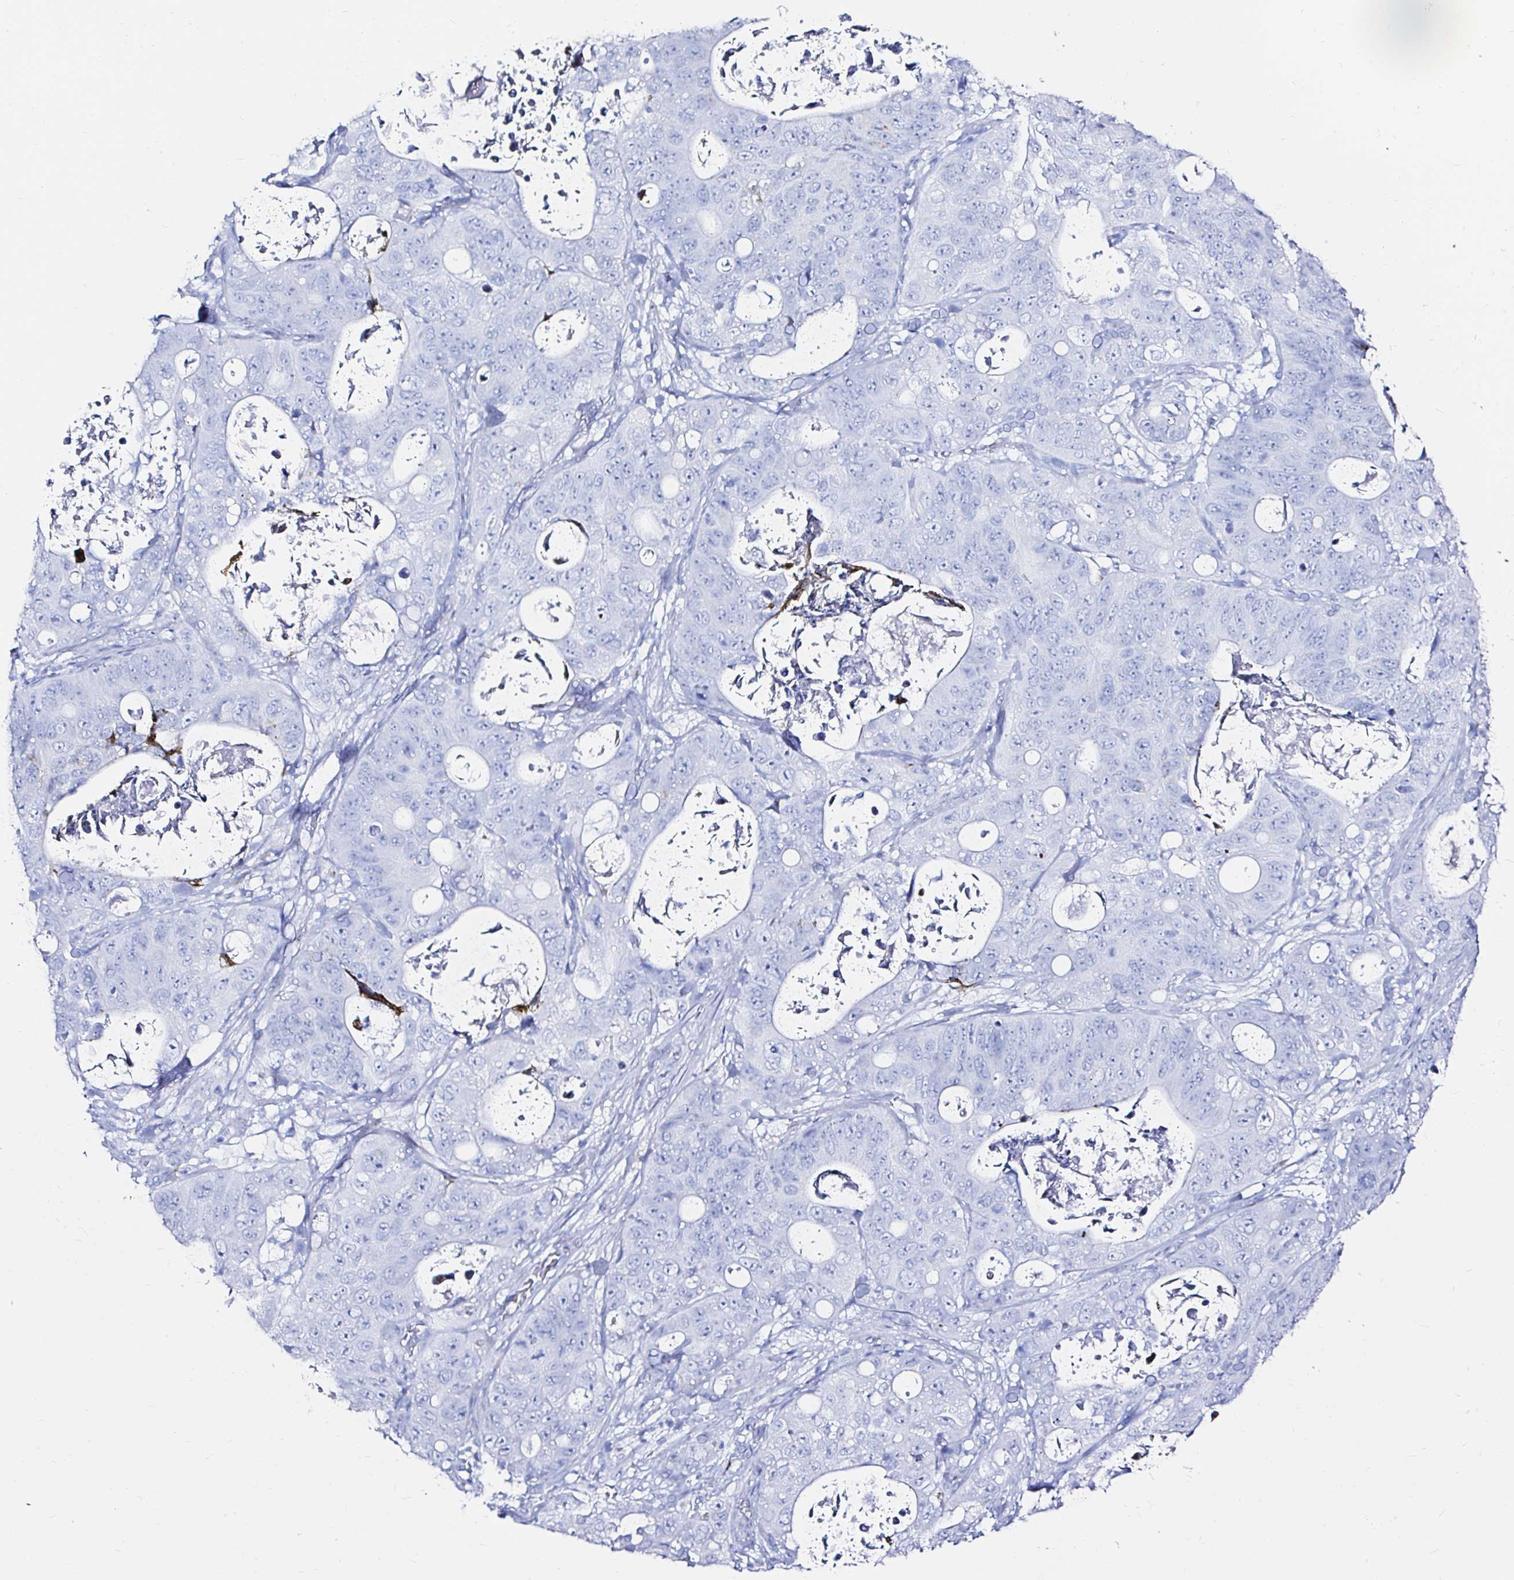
{"staining": {"intensity": "negative", "quantity": "none", "location": "none"}, "tissue": "stomach cancer", "cell_type": "Tumor cells", "image_type": "cancer", "snomed": [{"axis": "morphology", "description": "Normal tissue, NOS"}, {"axis": "morphology", "description": "Adenocarcinoma, NOS"}, {"axis": "topography", "description": "Stomach"}], "caption": "The photomicrograph reveals no staining of tumor cells in stomach adenocarcinoma.", "gene": "ZNF432", "patient": {"sex": "female", "age": 89}}